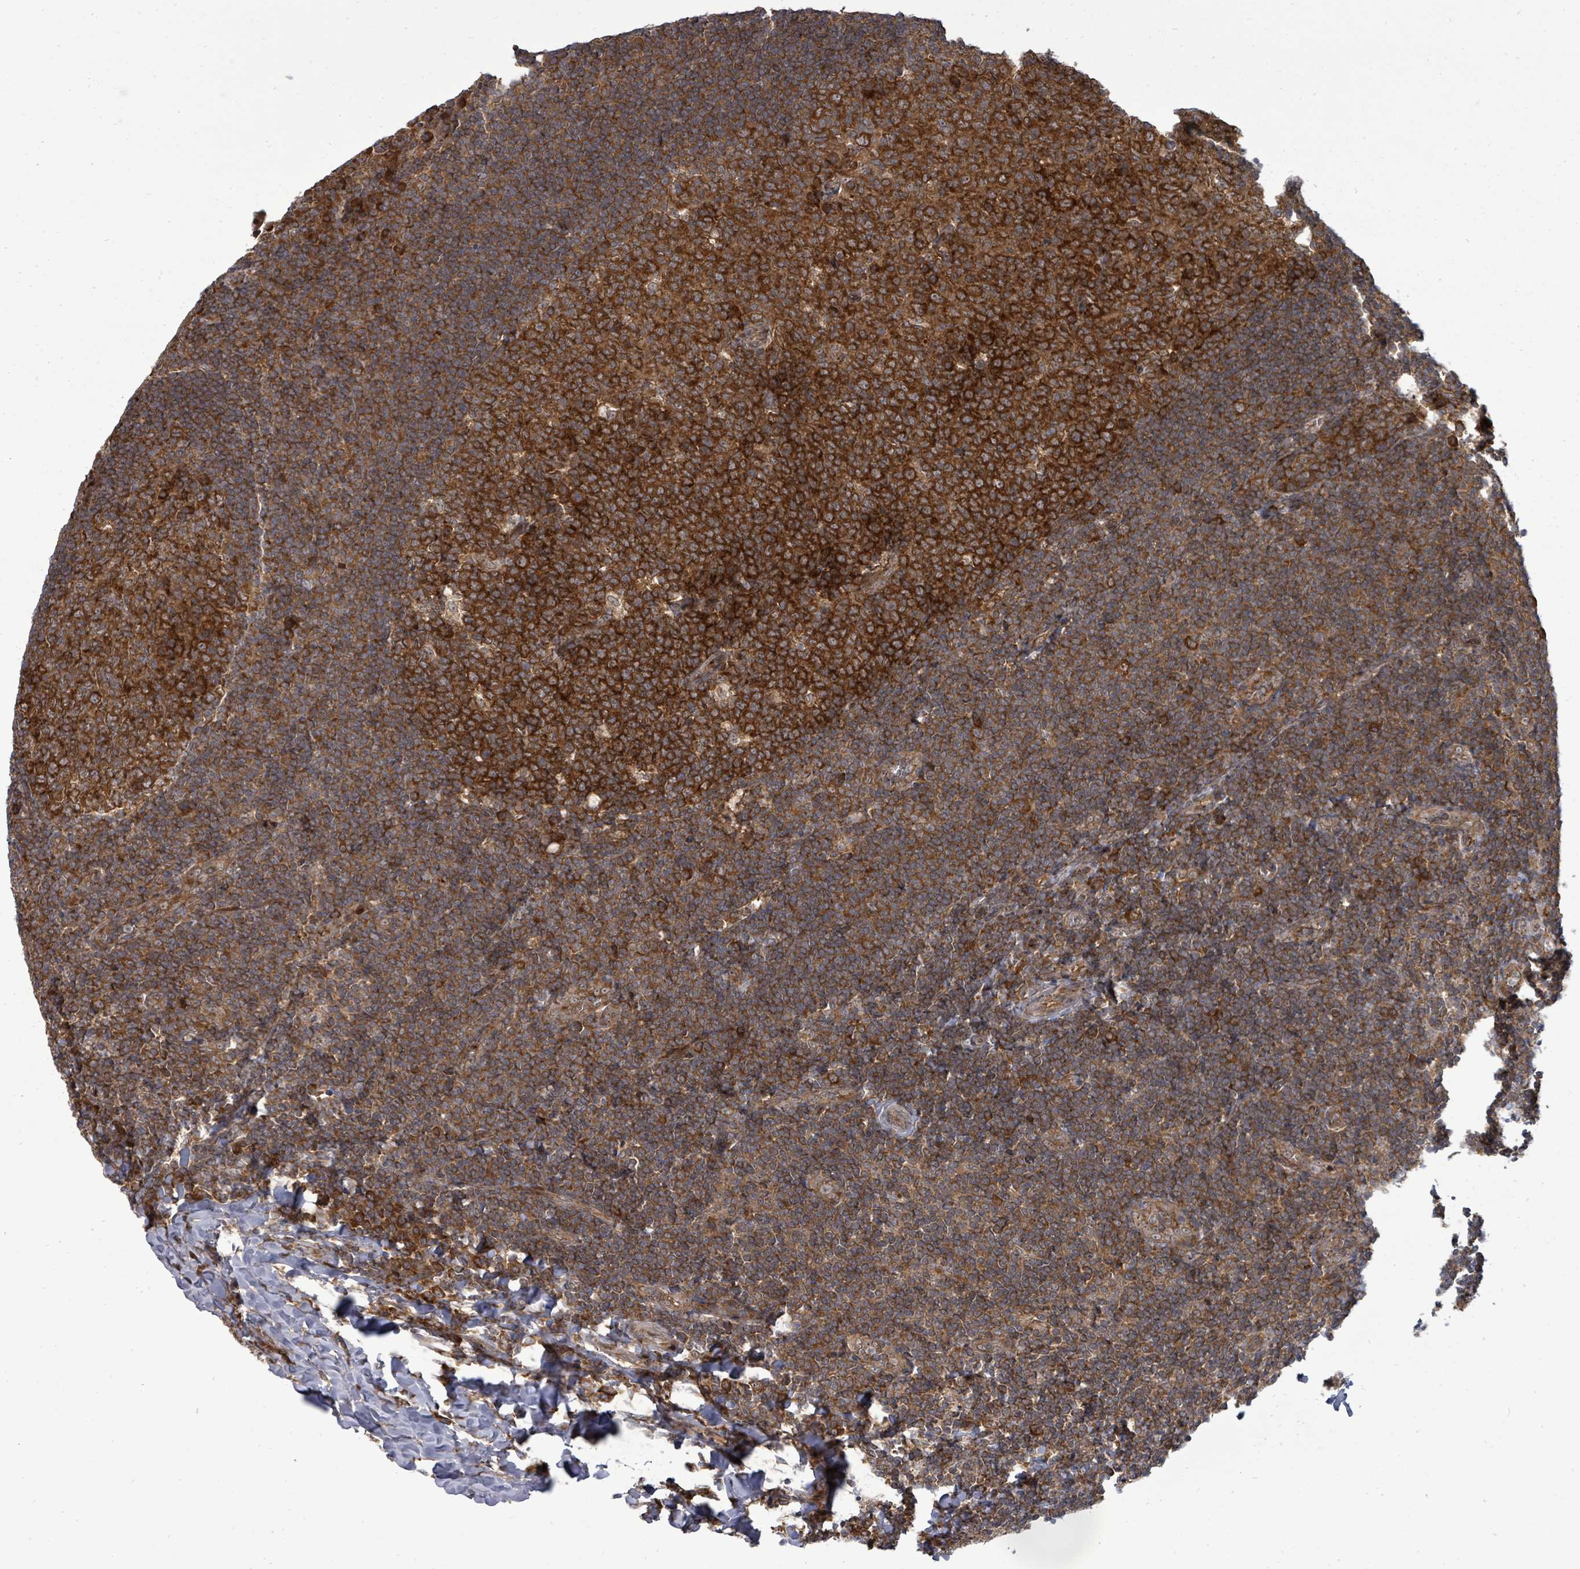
{"staining": {"intensity": "strong", "quantity": ">75%", "location": "cytoplasmic/membranous"}, "tissue": "tonsil", "cell_type": "Germinal center cells", "image_type": "normal", "snomed": [{"axis": "morphology", "description": "Normal tissue, NOS"}, {"axis": "topography", "description": "Tonsil"}], "caption": "The photomicrograph demonstrates immunohistochemical staining of benign tonsil. There is strong cytoplasmic/membranous expression is identified in approximately >75% of germinal center cells.", "gene": "EIF3CL", "patient": {"sex": "male", "age": 27}}